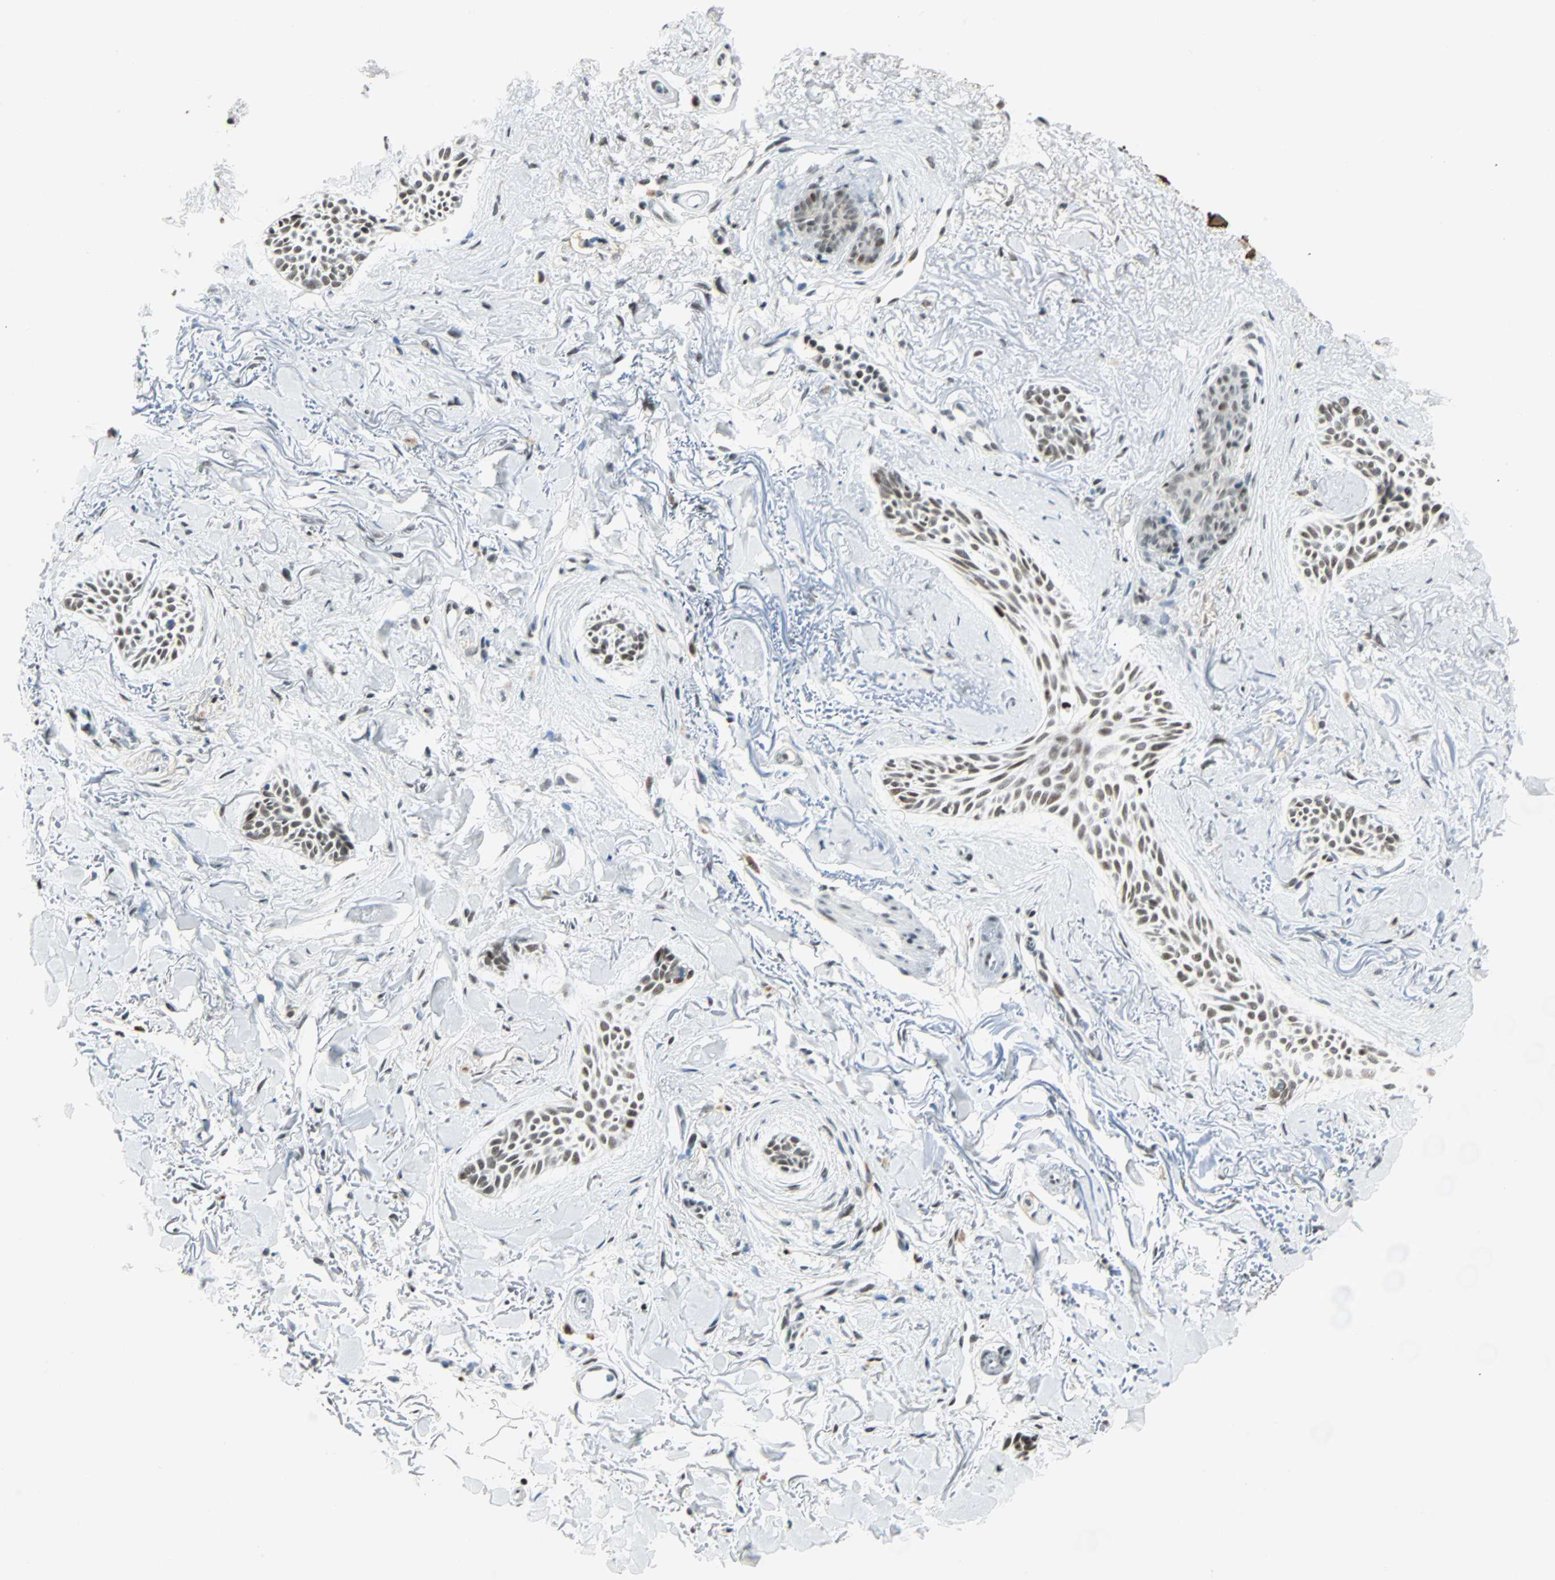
{"staining": {"intensity": "moderate", "quantity": ">75%", "location": "nuclear"}, "tissue": "skin cancer", "cell_type": "Tumor cells", "image_type": "cancer", "snomed": [{"axis": "morphology", "description": "Normal tissue, NOS"}, {"axis": "morphology", "description": "Basal cell carcinoma"}, {"axis": "topography", "description": "Skin"}], "caption": "Immunohistochemistry (IHC) micrograph of human skin basal cell carcinoma stained for a protein (brown), which displays medium levels of moderate nuclear positivity in approximately >75% of tumor cells.", "gene": "NELFE", "patient": {"sex": "female", "age": 84}}